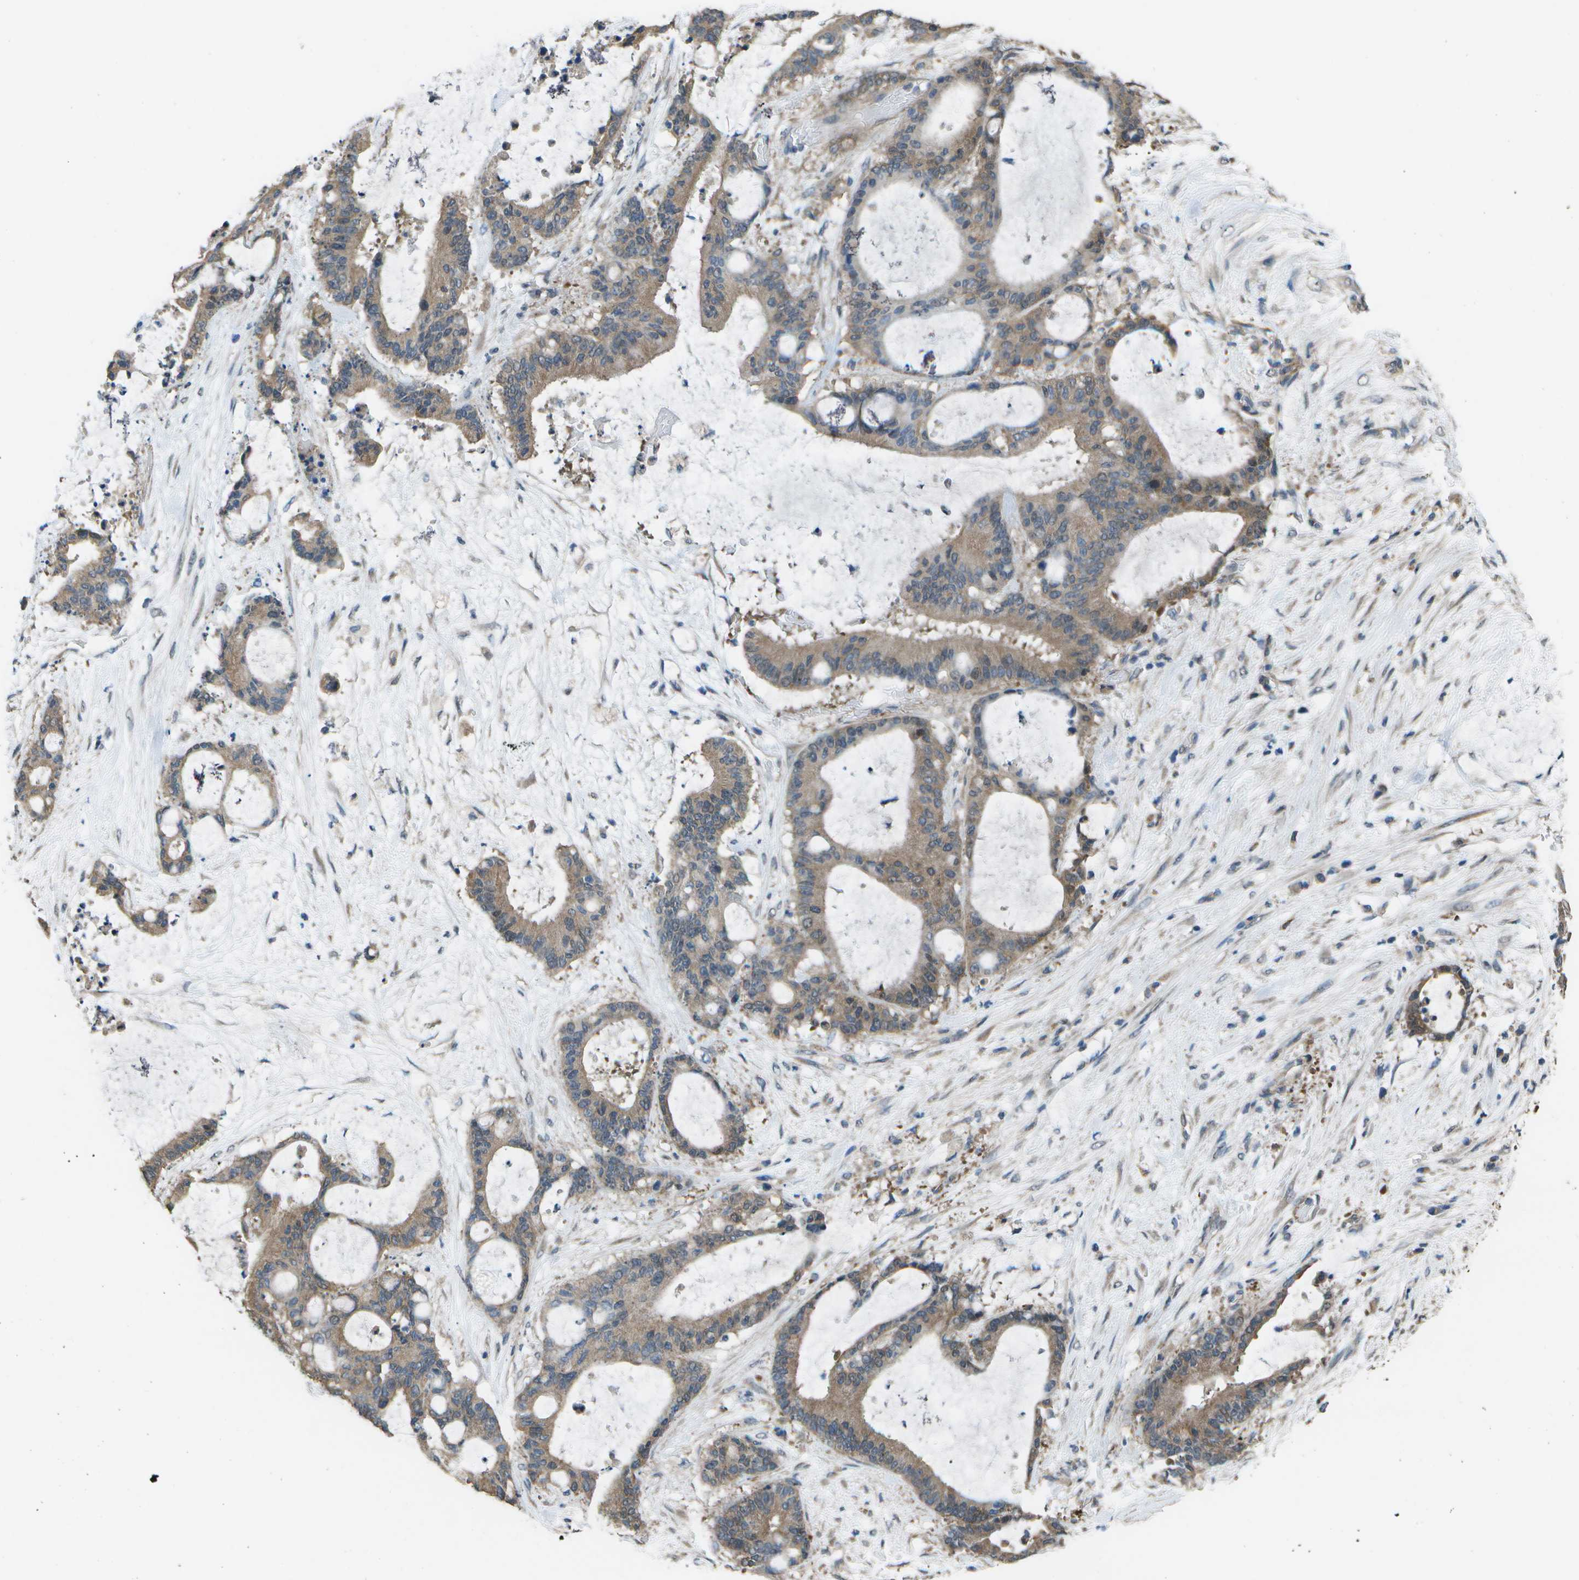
{"staining": {"intensity": "moderate", "quantity": ">75%", "location": "cytoplasmic/membranous"}, "tissue": "liver cancer", "cell_type": "Tumor cells", "image_type": "cancer", "snomed": [{"axis": "morphology", "description": "Cholangiocarcinoma"}, {"axis": "topography", "description": "Liver"}], "caption": "Human liver cholangiocarcinoma stained with a brown dye demonstrates moderate cytoplasmic/membranous positive staining in about >75% of tumor cells.", "gene": "CLNS1A", "patient": {"sex": "female", "age": 73}}